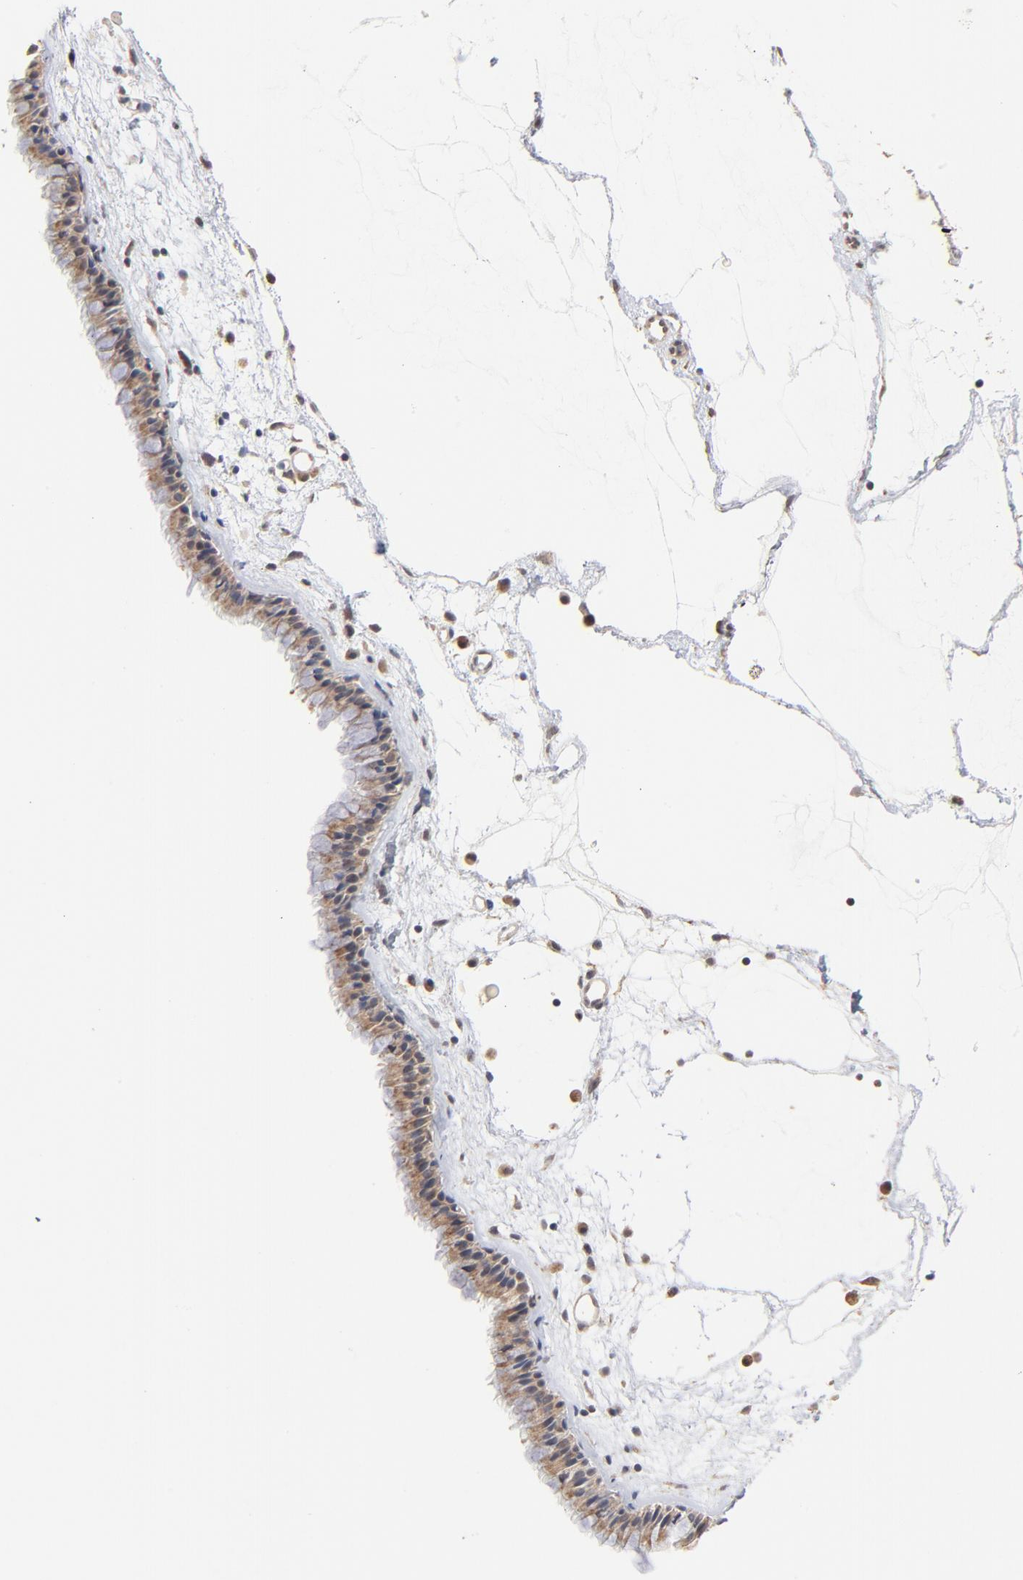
{"staining": {"intensity": "moderate", "quantity": ">75%", "location": "cytoplasmic/membranous"}, "tissue": "nasopharynx", "cell_type": "Respiratory epithelial cells", "image_type": "normal", "snomed": [{"axis": "morphology", "description": "Normal tissue, NOS"}, {"axis": "morphology", "description": "Inflammation, NOS"}, {"axis": "topography", "description": "Nasopharynx"}], "caption": "The image reveals immunohistochemical staining of unremarkable nasopharynx. There is moderate cytoplasmic/membranous positivity is present in approximately >75% of respiratory epithelial cells. The protein of interest is shown in brown color, while the nuclei are stained blue.", "gene": "MSL2", "patient": {"sex": "male", "age": 48}}